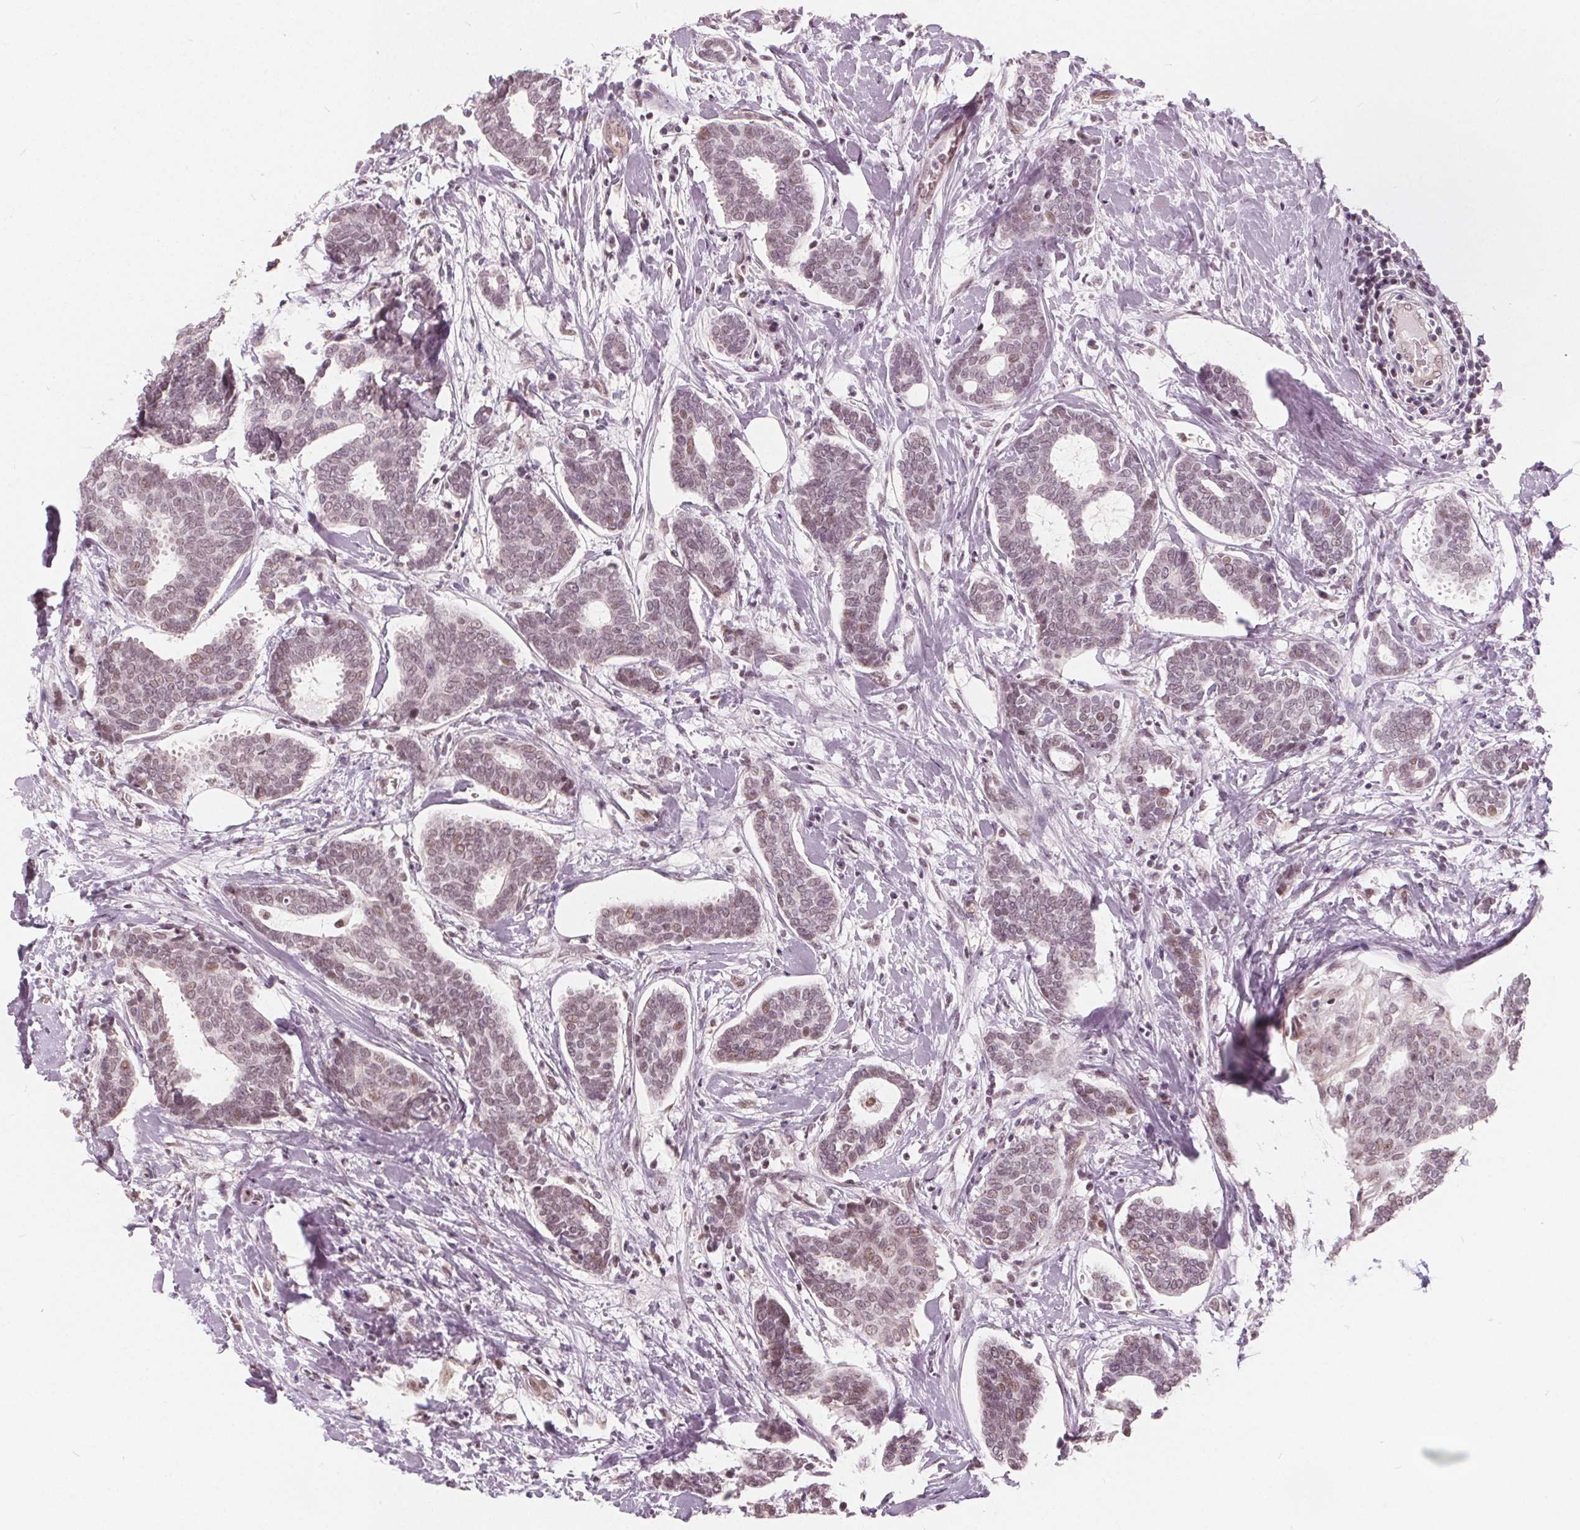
{"staining": {"intensity": "weak", "quantity": ">75%", "location": "nuclear"}, "tissue": "breast cancer", "cell_type": "Tumor cells", "image_type": "cancer", "snomed": [{"axis": "morphology", "description": "Intraductal carcinoma, in situ"}, {"axis": "morphology", "description": "Duct carcinoma"}, {"axis": "morphology", "description": "Lobular carcinoma, in situ"}, {"axis": "topography", "description": "Breast"}], "caption": "The immunohistochemical stain shows weak nuclear staining in tumor cells of breast intraductal carcinoma,  in situ tissue.", "gene": "NUP210L", "patient": {"sex": "female", "age": 44}}